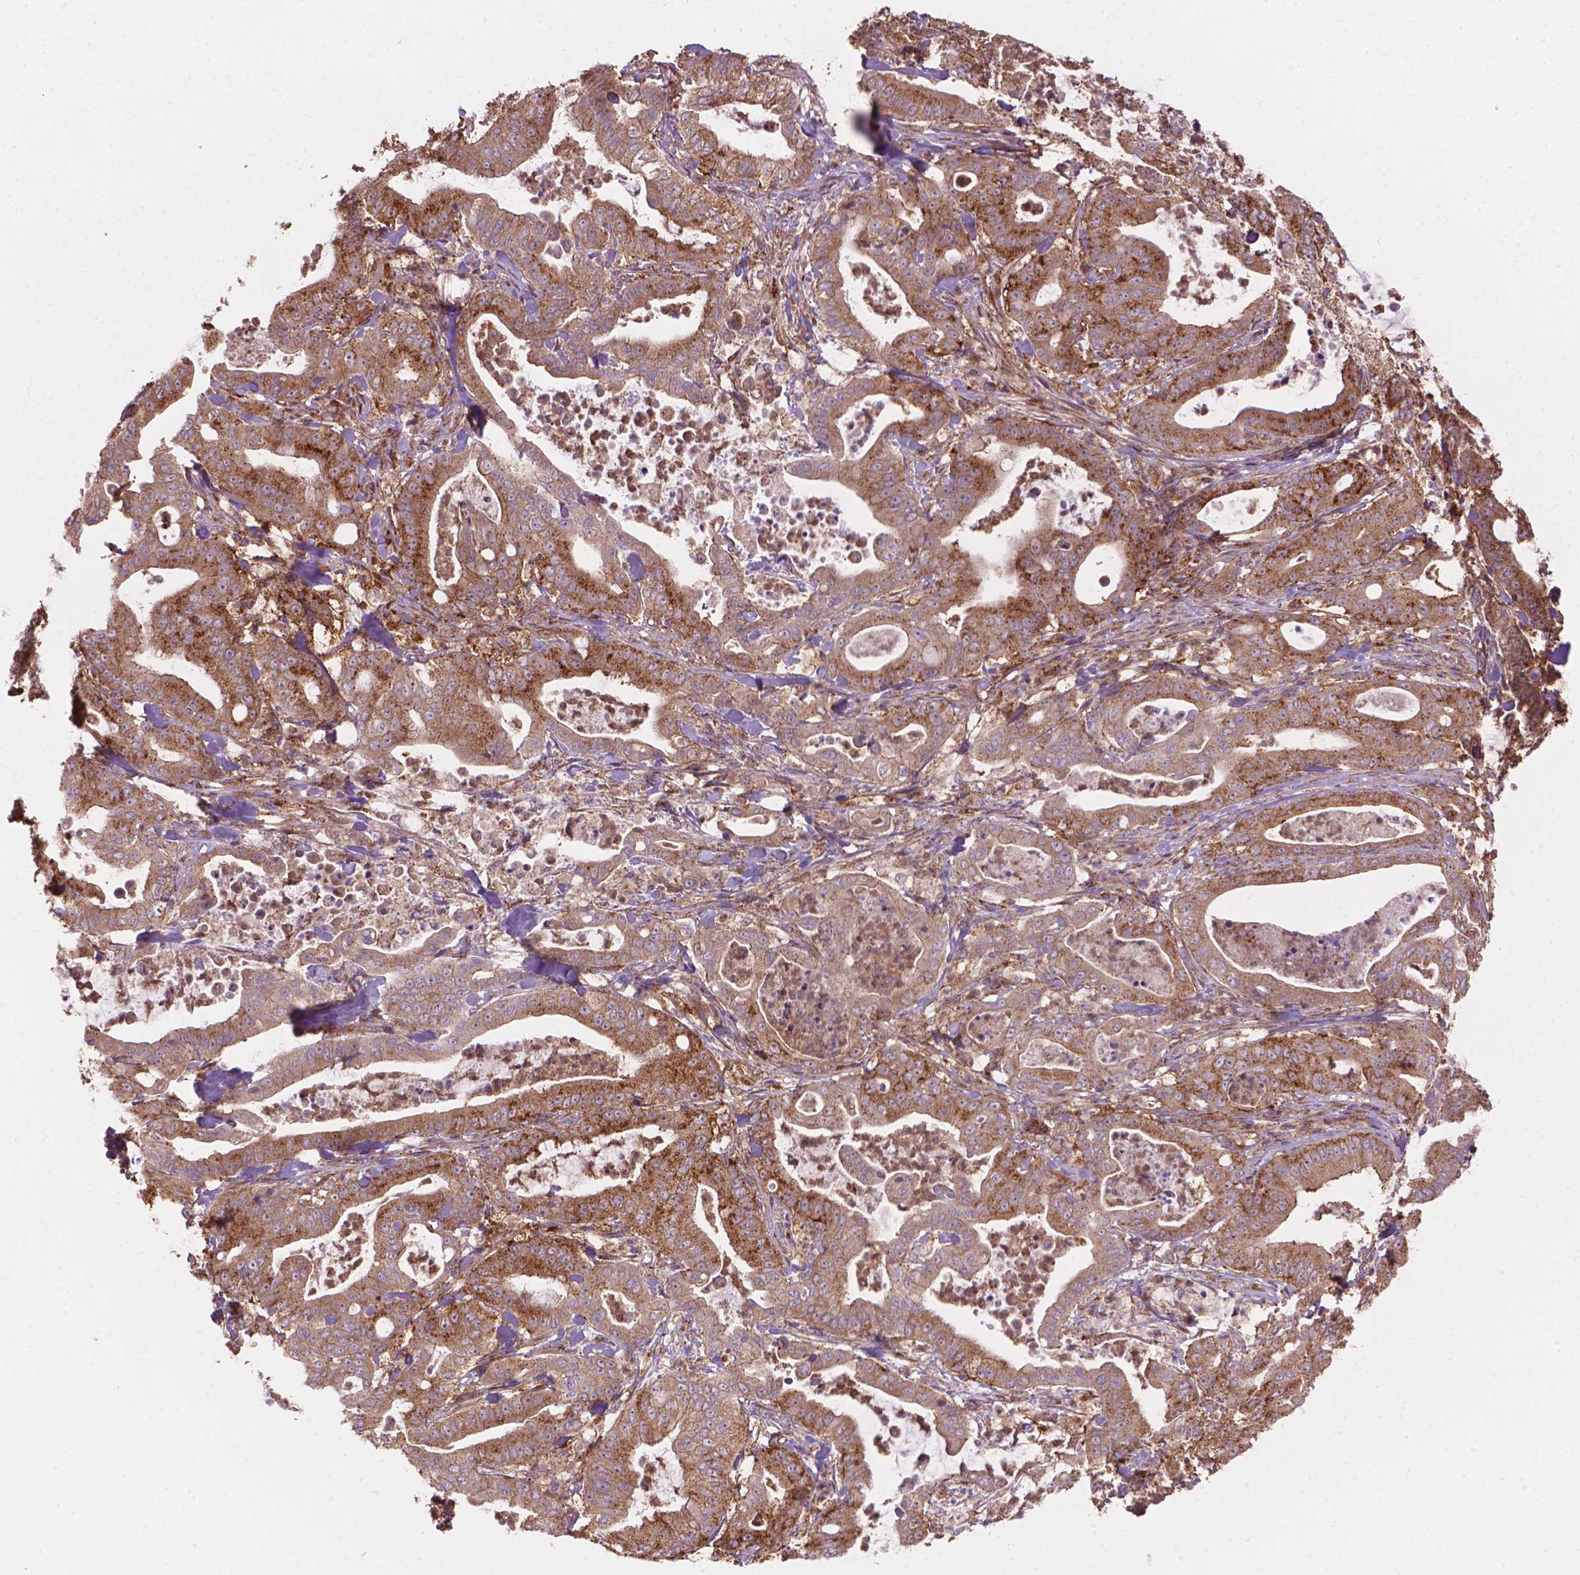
{"staining": {"intensity": "moderate", "quantity": ">75%", "location": "cytoplasmic/membranous"}, "tissue": "pancreatic cancer", "cell_type": "Tumor cells", "image_type": "cancer", "snomed": [{"axis": "morphology", "description": "Adenocarcinoma, NOS"}, {"axis": "topography", "description": "Pancreas"}], "caption": "Tumor cells exhibit medium levels of moderate cytoplasmic/membranous positivity in approximately >75% of cells in human pancreatic adenocarcinoma.", "gene": "VARS2", "patient": {"sex": "male", "age": 71}}